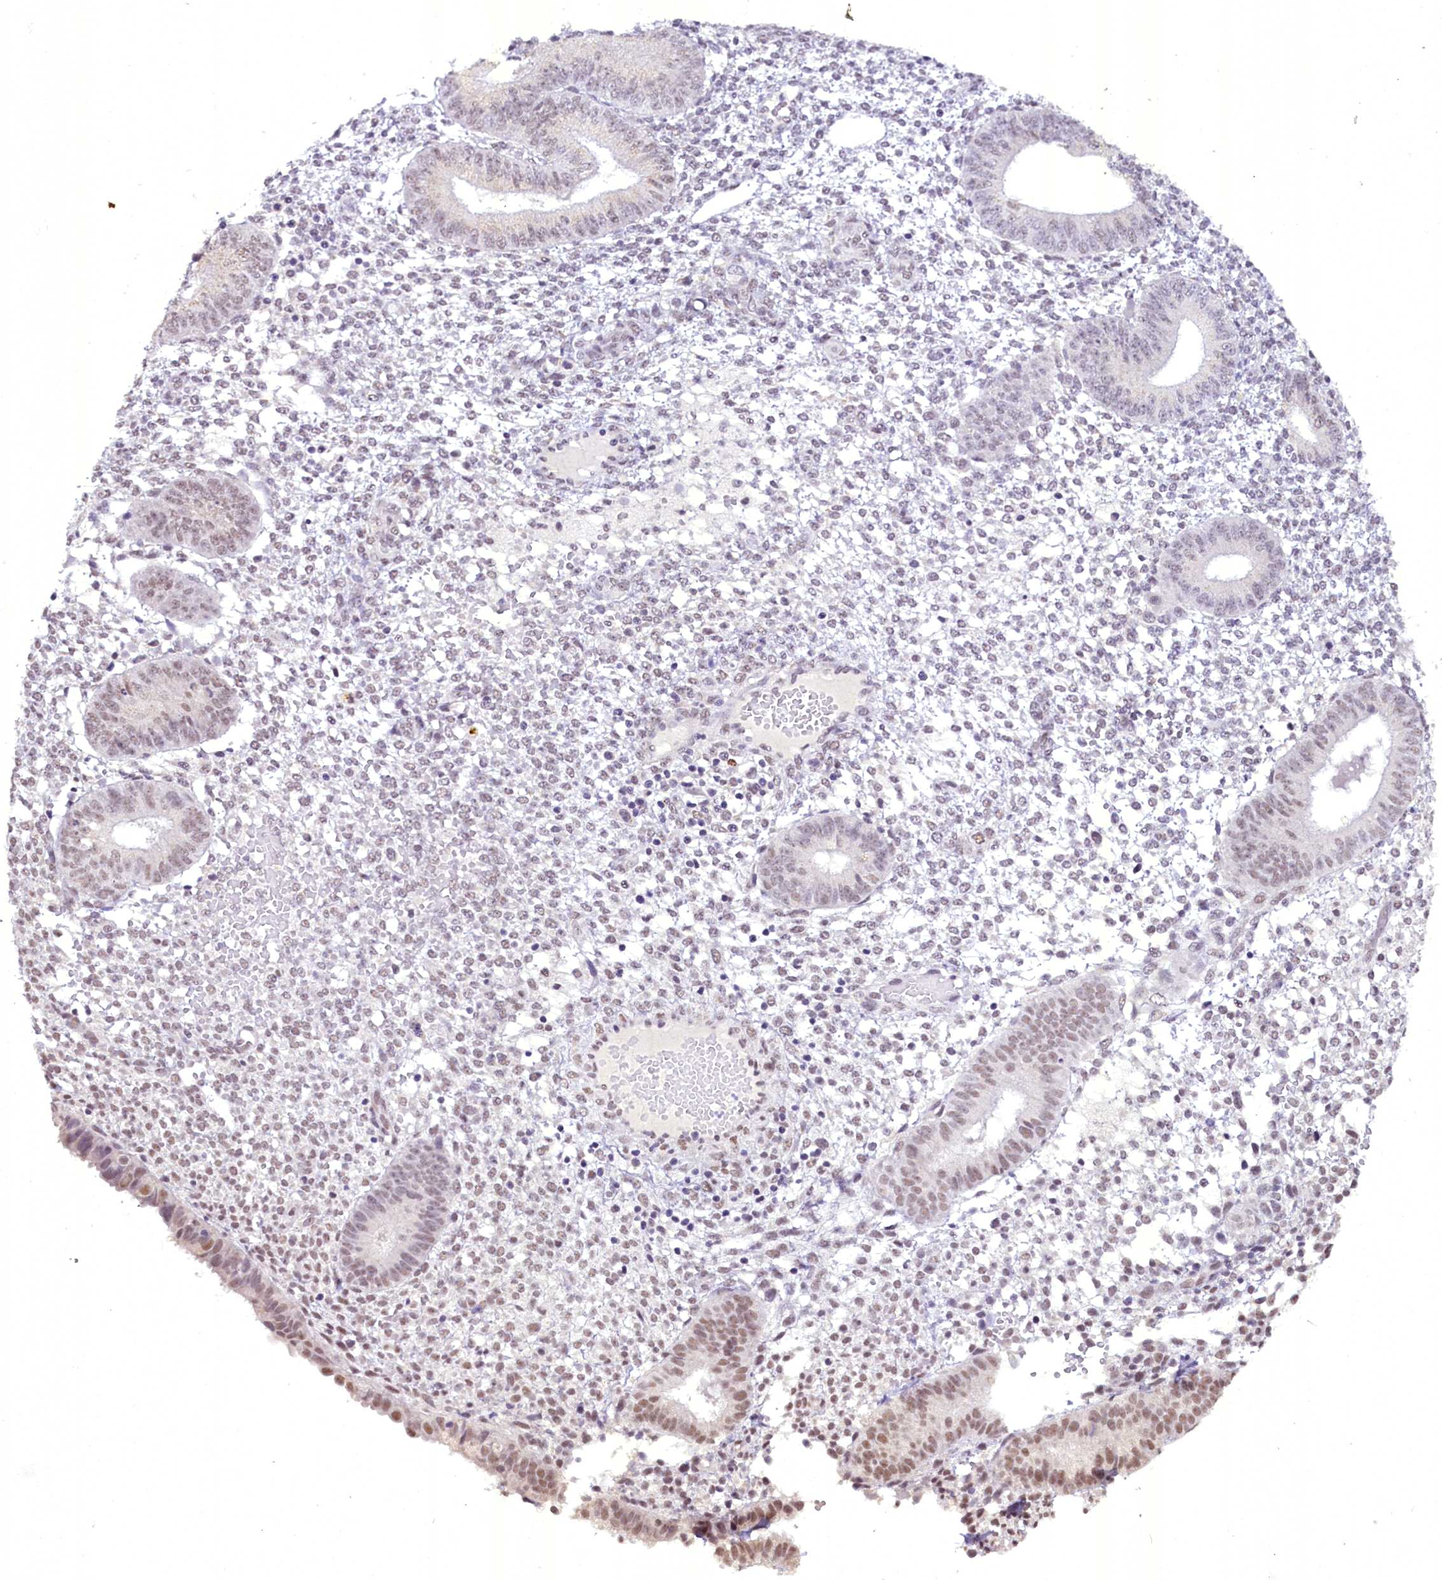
{"staining": {"intensity": "weak", "quantity": "<25%", "location": "nuclear"}, "tissue": "endometrium", "cell_type": "Cells in endometrial stroma", "image_type": "normal", "snomed": [{"axis": "morphology", "description": "Normal tissue, NOS"}, {"axis": "topography", "description": "Endometrium"}], "caption": "IHC photomicrograph of normal endometrium stained for a protein (brown), which shows no staining in cells in endometrial stroma. (Brightfield microscopy of DAB immunohistochemistry (IHC) at high magnification).", "gene": "NCBP1", "patient": {"sex": "female", "age": 49}}